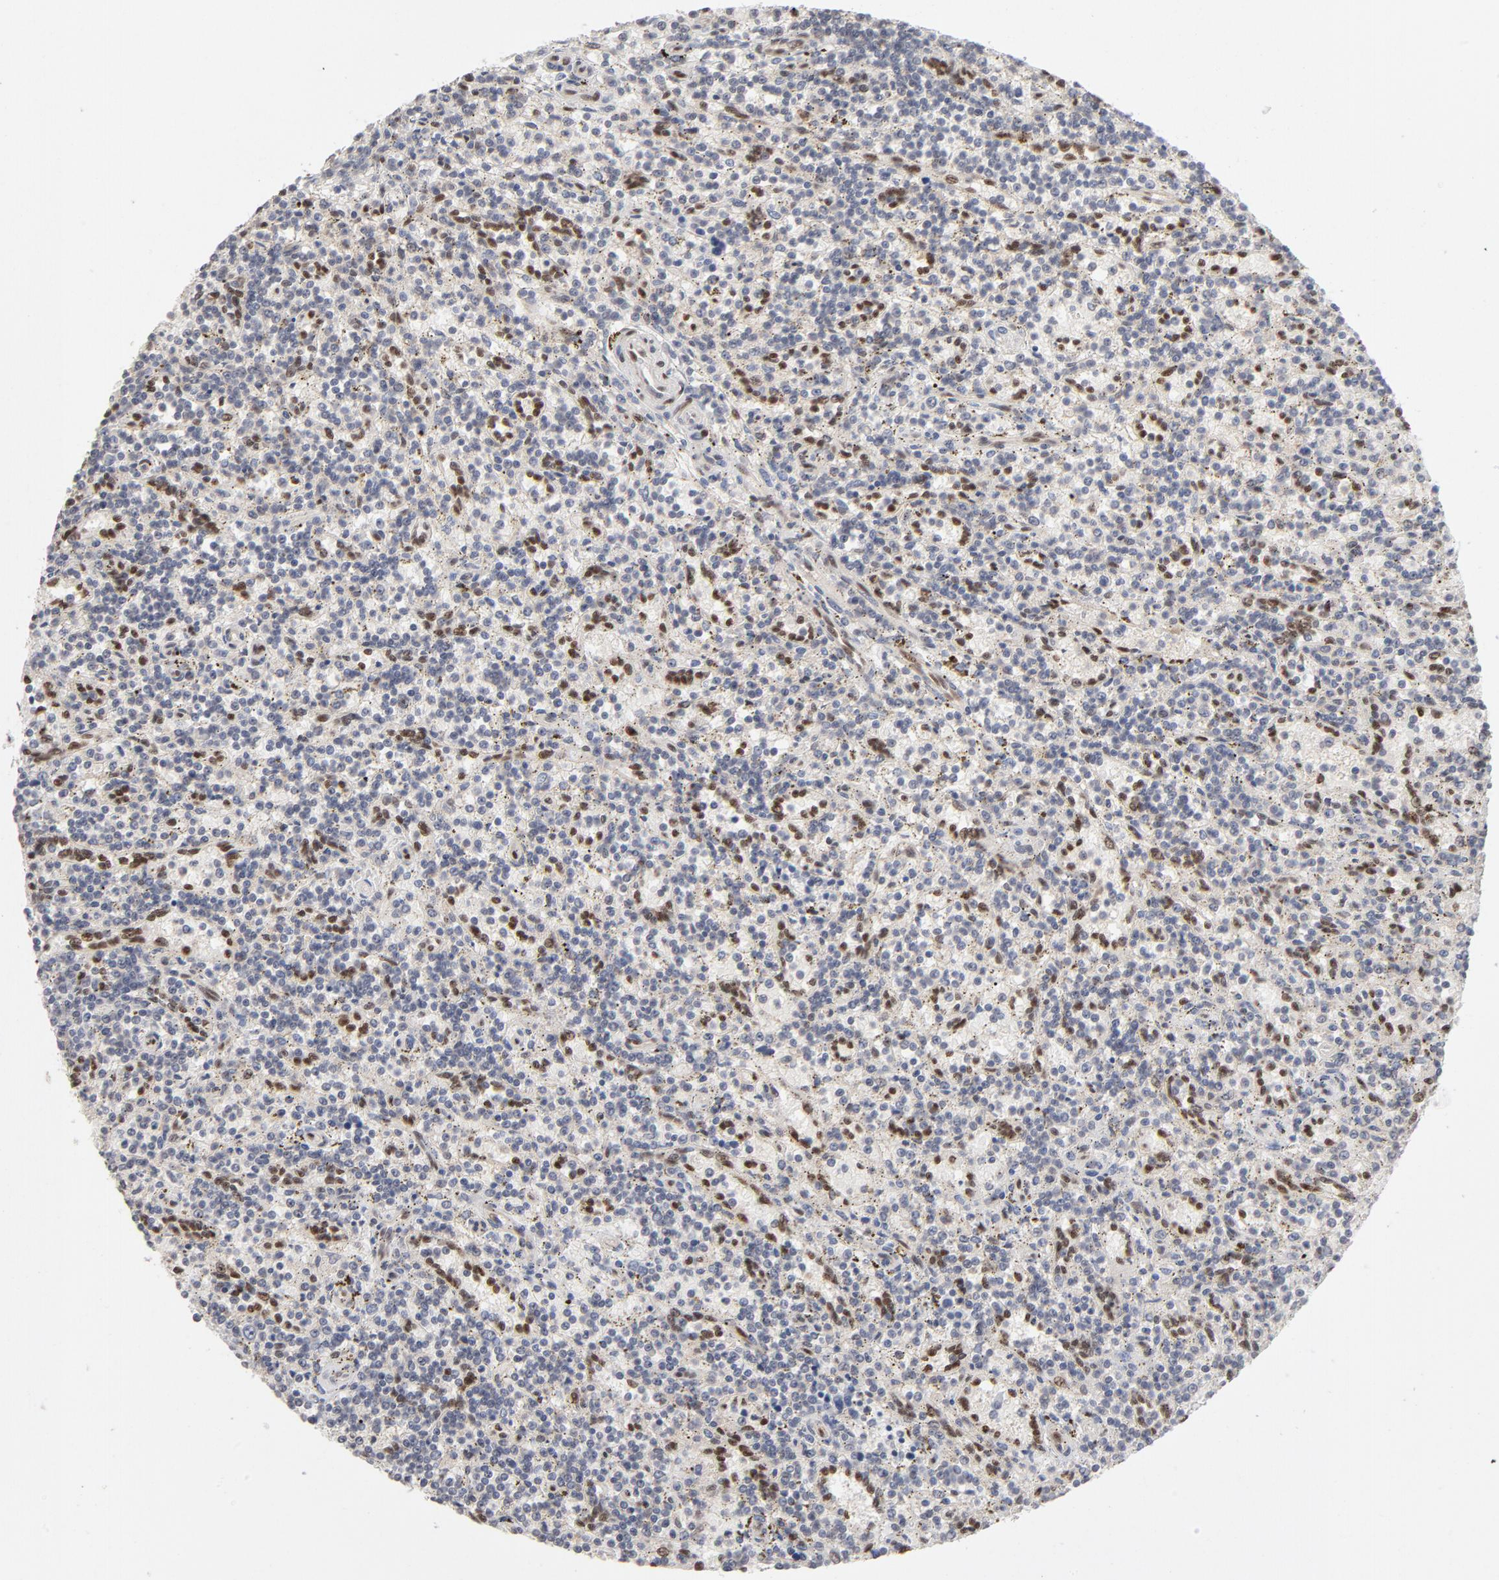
{"staining": {"intensity": "negative", "quantity": "none", "location": "none"}, "tissue": "lymphoma", "cell_type": "Tumor cells", "image_type": "cancer", "snomed": [{"axis": "morphology", "description": "Malignant lymphoma, non-Hodgkin's type, Low grade"}, {"axis": "topography", "description": "Spleen"}], "caption": "Photomicrograph shows no protein positivity in tumor cells of lymphoma tissue.", "gene": "NFIB", "patient": {"sex": "male", "age": 73}}